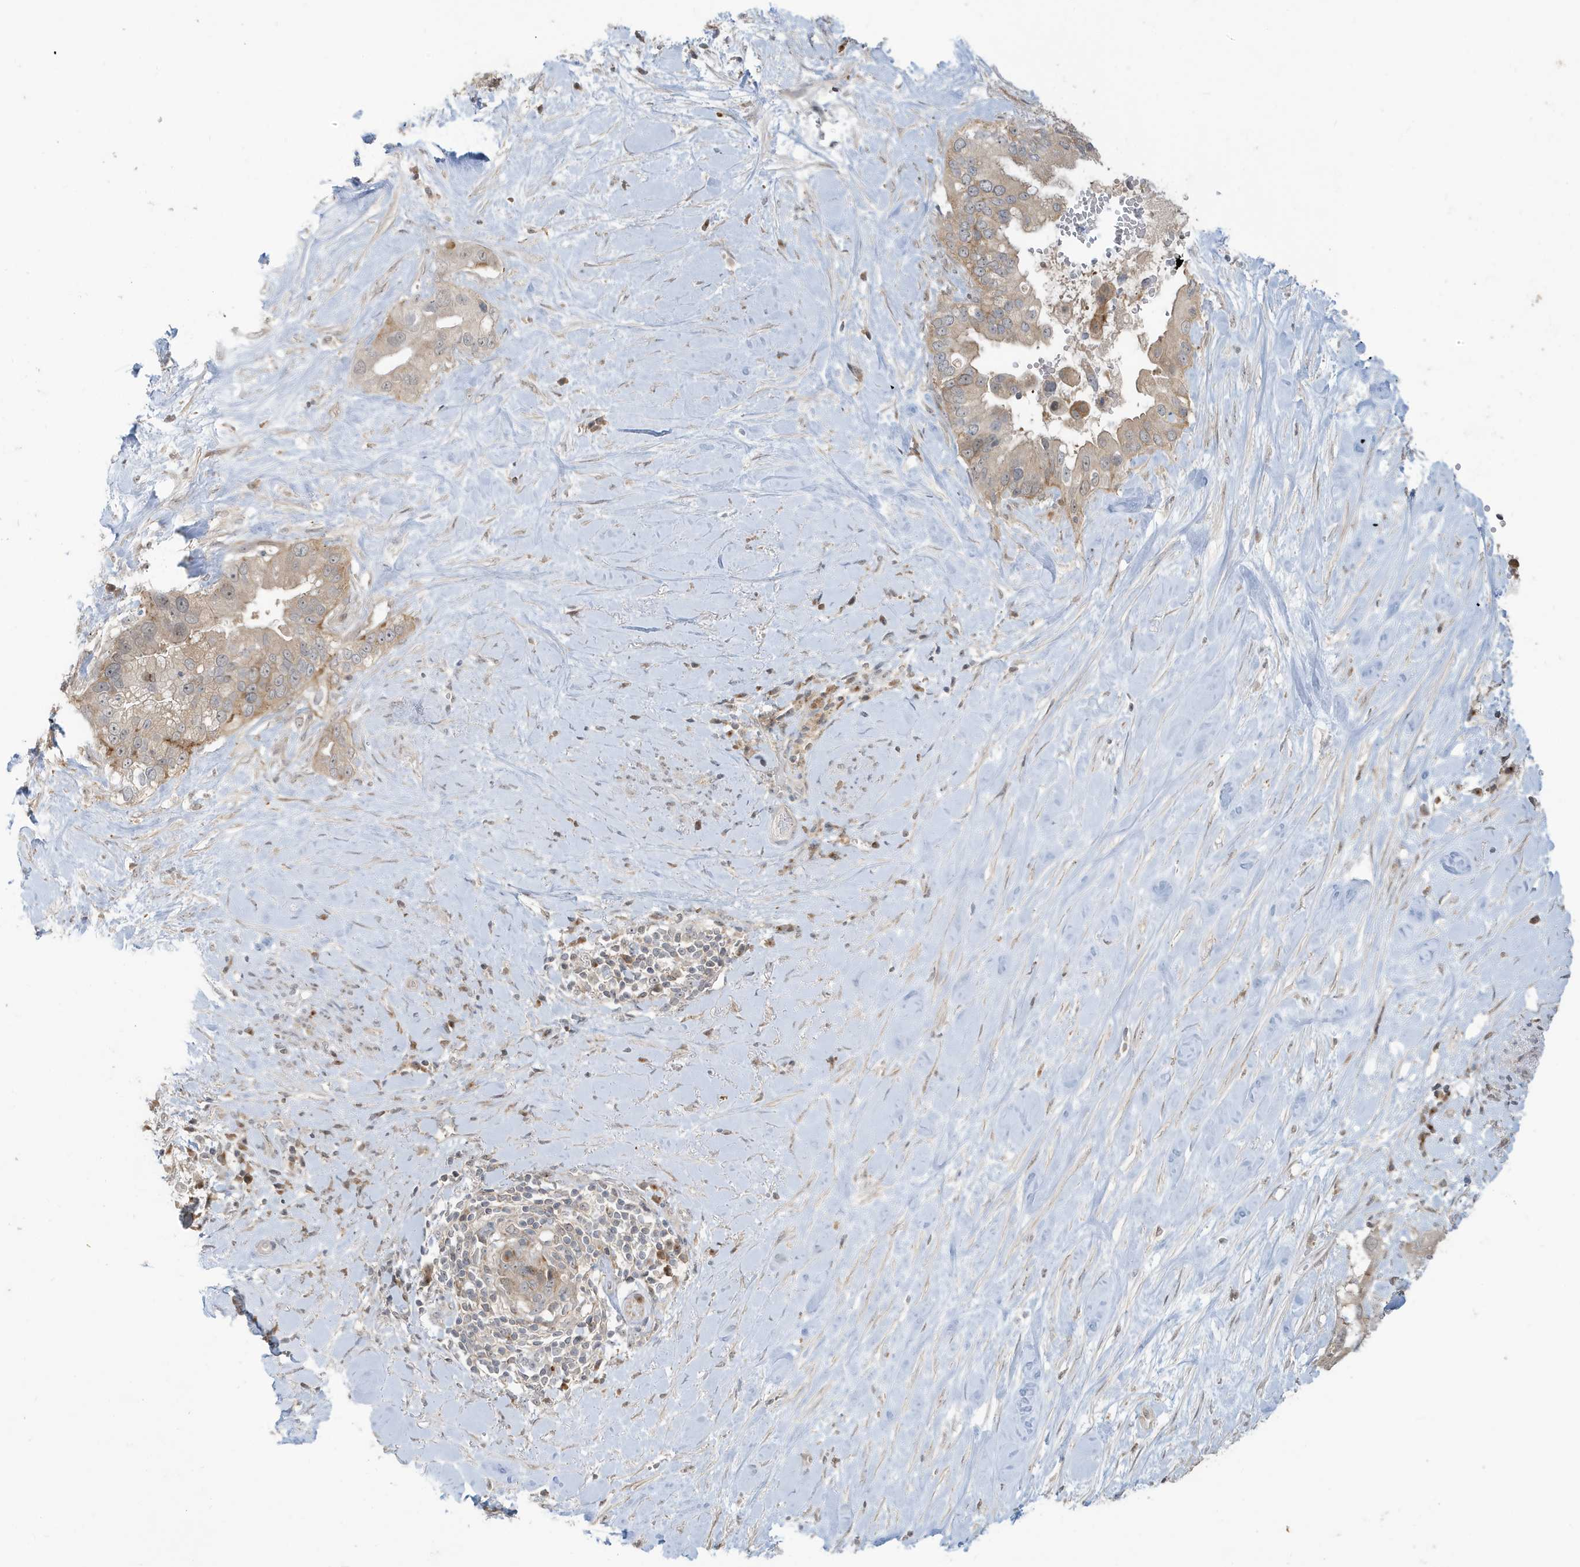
{"staining": {"intensity": "weak", "quantity": ">75%", "location": "cytoplasmic/membranous"}, "tissue": "pancreatic cancer", "cell_type": "Tumor cells", "image_type": "cancer", "snomed": [{"axis": "morphology", "description": "Inflammation, NOS"}, {"axis": "morphology", "description": "Adenocarcinoma, NOS"}, {"axis": "topography", "description": "Pancreas"}], "caption": "Immunohistochemical staining of pancreatic cancer (adenocarcinoma) demonstrates low levels of weak cytoplasmic/membranous expression in approximately >75% of tumor cells. (IHC, brightfield microscopy, high magnification).", "gene": "PRRT3", "patient": {"sex": "female", "age": 56}}